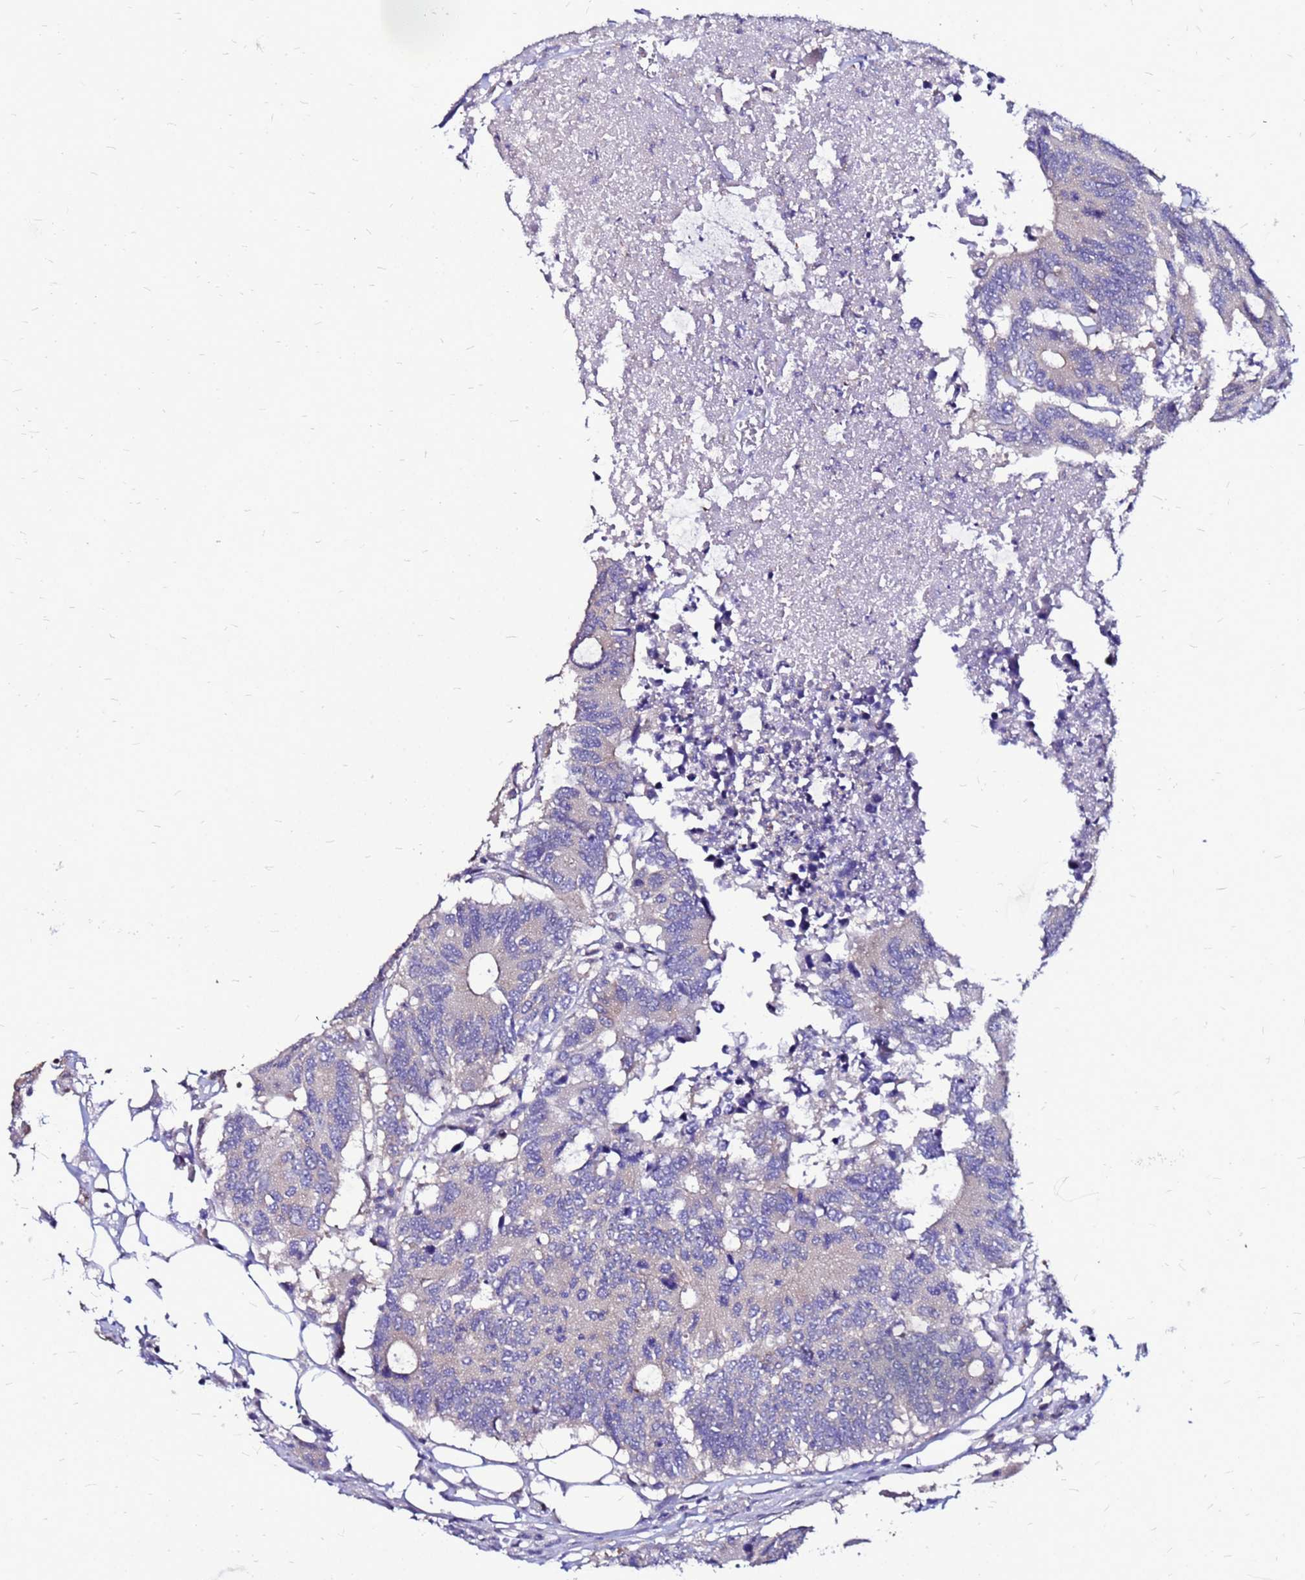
{"staining": {"intensity": "negative", "quantity": "none", "location": "none"}, "tissue": "colorectal cancer", "cell_type": "Tumor cells", "image_type": "cancer", "snomed": [{"axis": "morphology", "description": "Adenocarcinoma, NOS"}, {"axis": "topography", "description": "Colon"}], "caption": "Immunohistochemical staining of colorectal adenocarcinoma reveals no significant expression in tumor cells.", "gene": "ARHGEF5", "patient": {"sex": "male", "age": 71}}